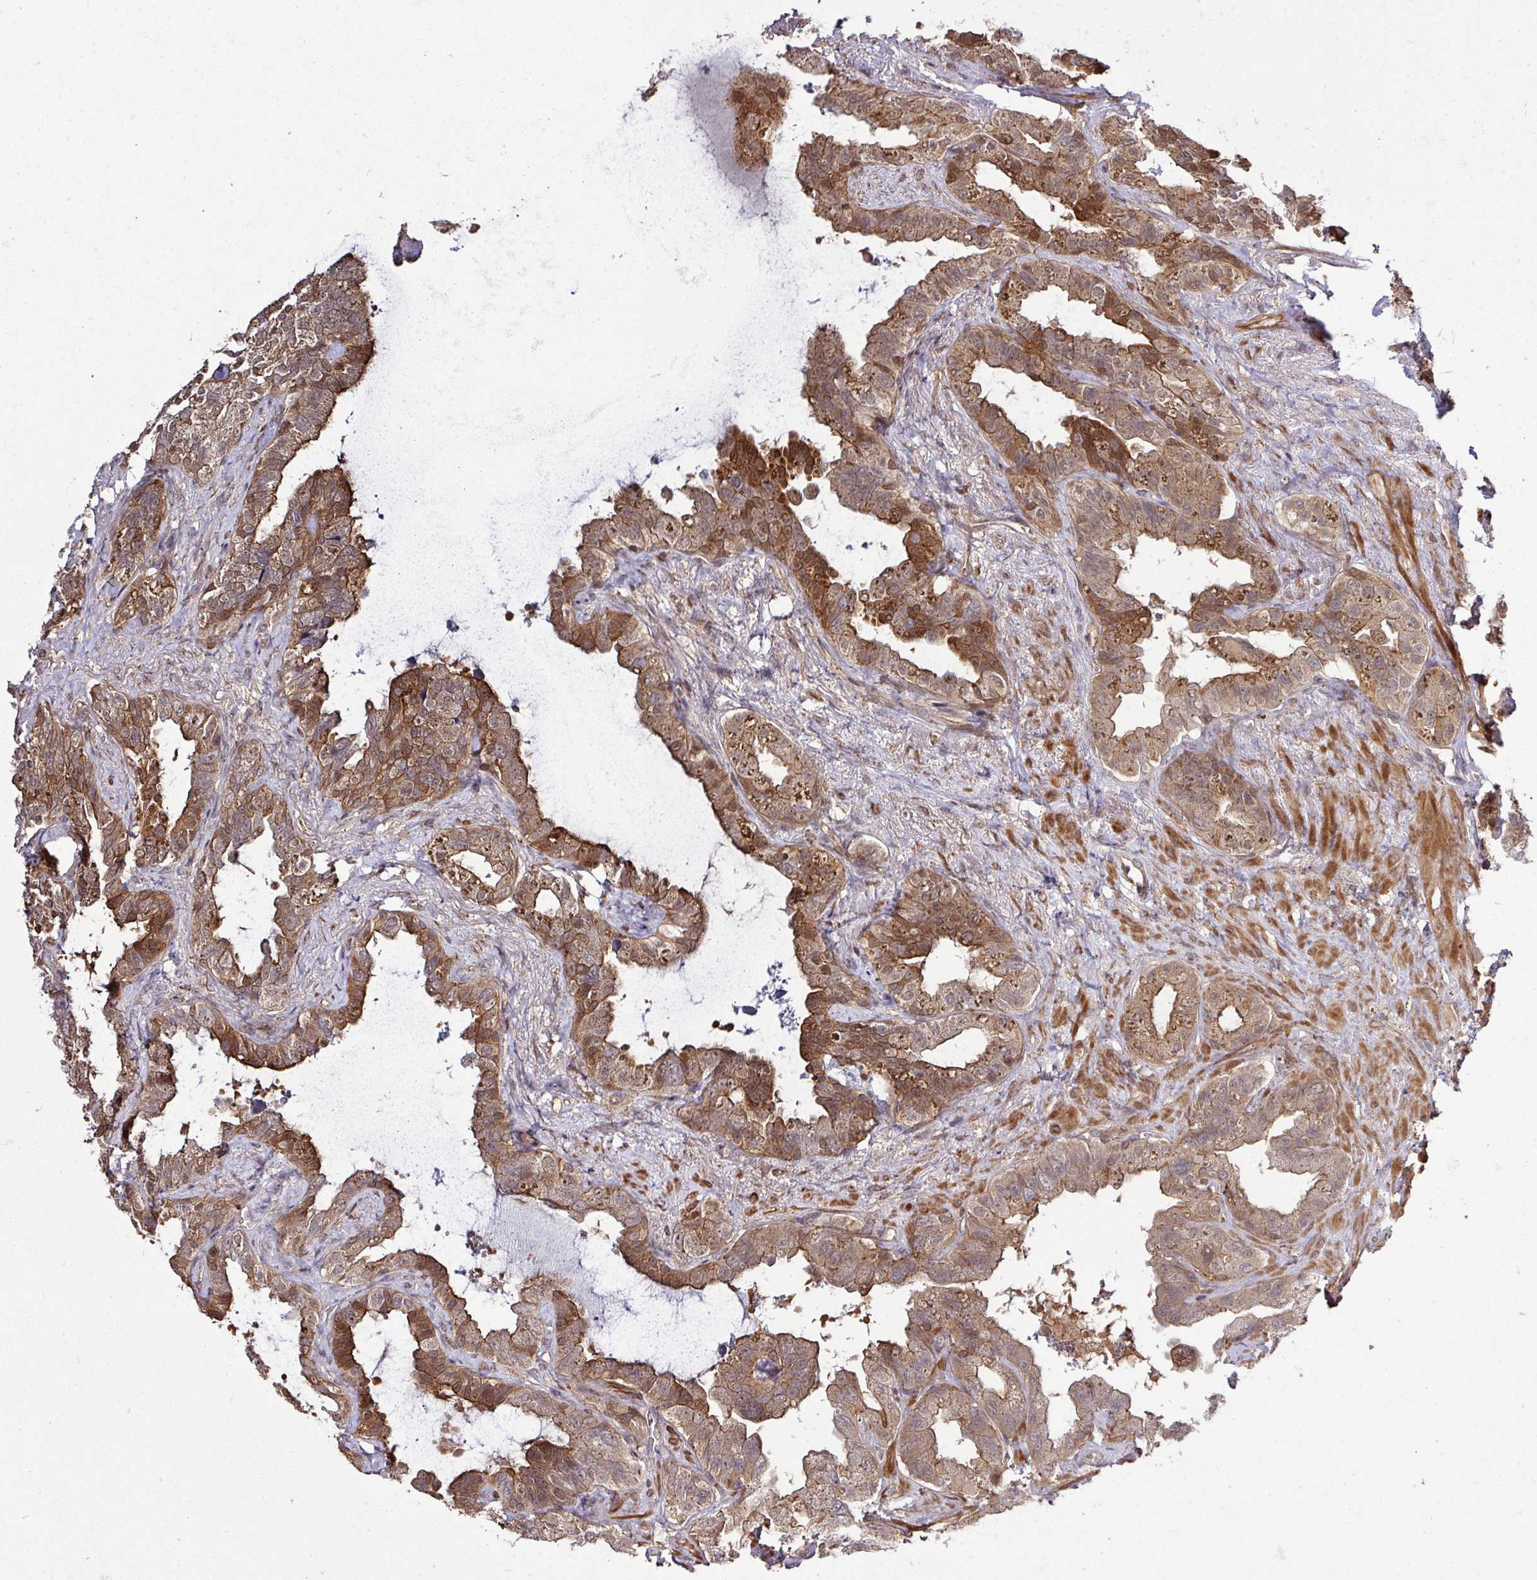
{"staining": {"intensity": "moderate", "quantity": ">75%", "location": "cytoplasmic/membranous,nuclear"}, "tissue": "seminal vesicle", "cell_type": "Glandular cells", "image_type": "normal", "snomed": [{"axis": "morphology", "description": "Normal tissue, NOS"}, {"axis": "topography", "description": "Seminal veicle"}, {"axis": "topography", "description": "Peripheral nerve tissue"}], "caption": "Protein staining by IHC exhibits moderate cytoplasmic/membranous,nuclear expression in approximately >75% of glandular cells in benign seminal vesicle.", "gene": "ARPIN", "patient": {"sex": "male", "age": 76}}